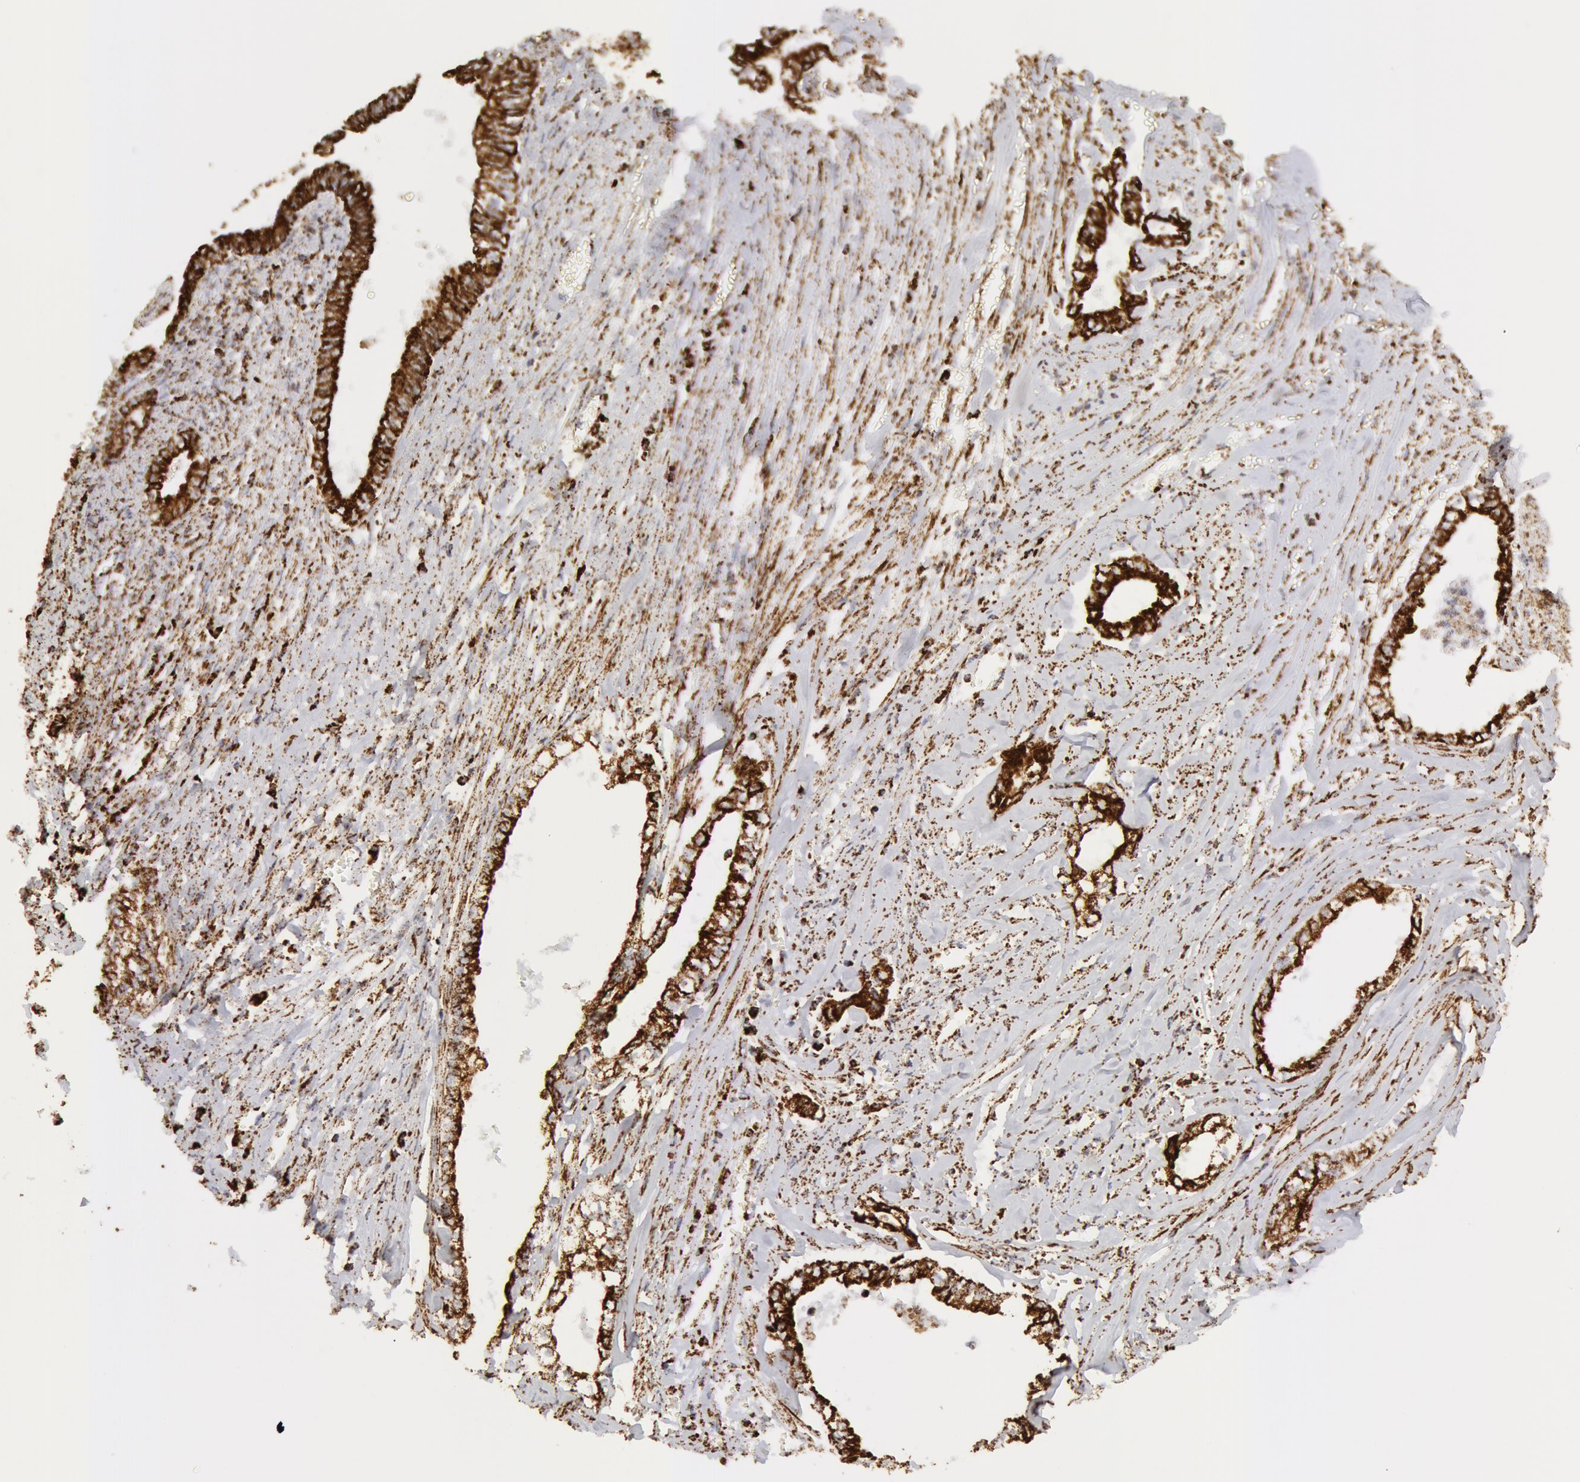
{"staining": {"intensity": "moderate", "quantity": ">75%", "location": "cytoplasmic/membranous"}, "tissue": "liver cancer", "cell_type": "Tumor cells", "image_type": "cancer", "snomed": [{"axis": "morphology", "description": "Cholangiocarcinoma"}, {"axis": "topography", "description": "Liver"}], "caption": "A brown stain shows moderate cytoplasmic/membranous expression of a protein in human liver cancer tumor cells. (Stains: DAB (3,3'-diaminobenzidine) in brown, nuclei in blue, Microscopy: brightfield microscopy at high magnification).", "gene": "ATP5F1B", "patient": {"sex": "male", "age": 57}}